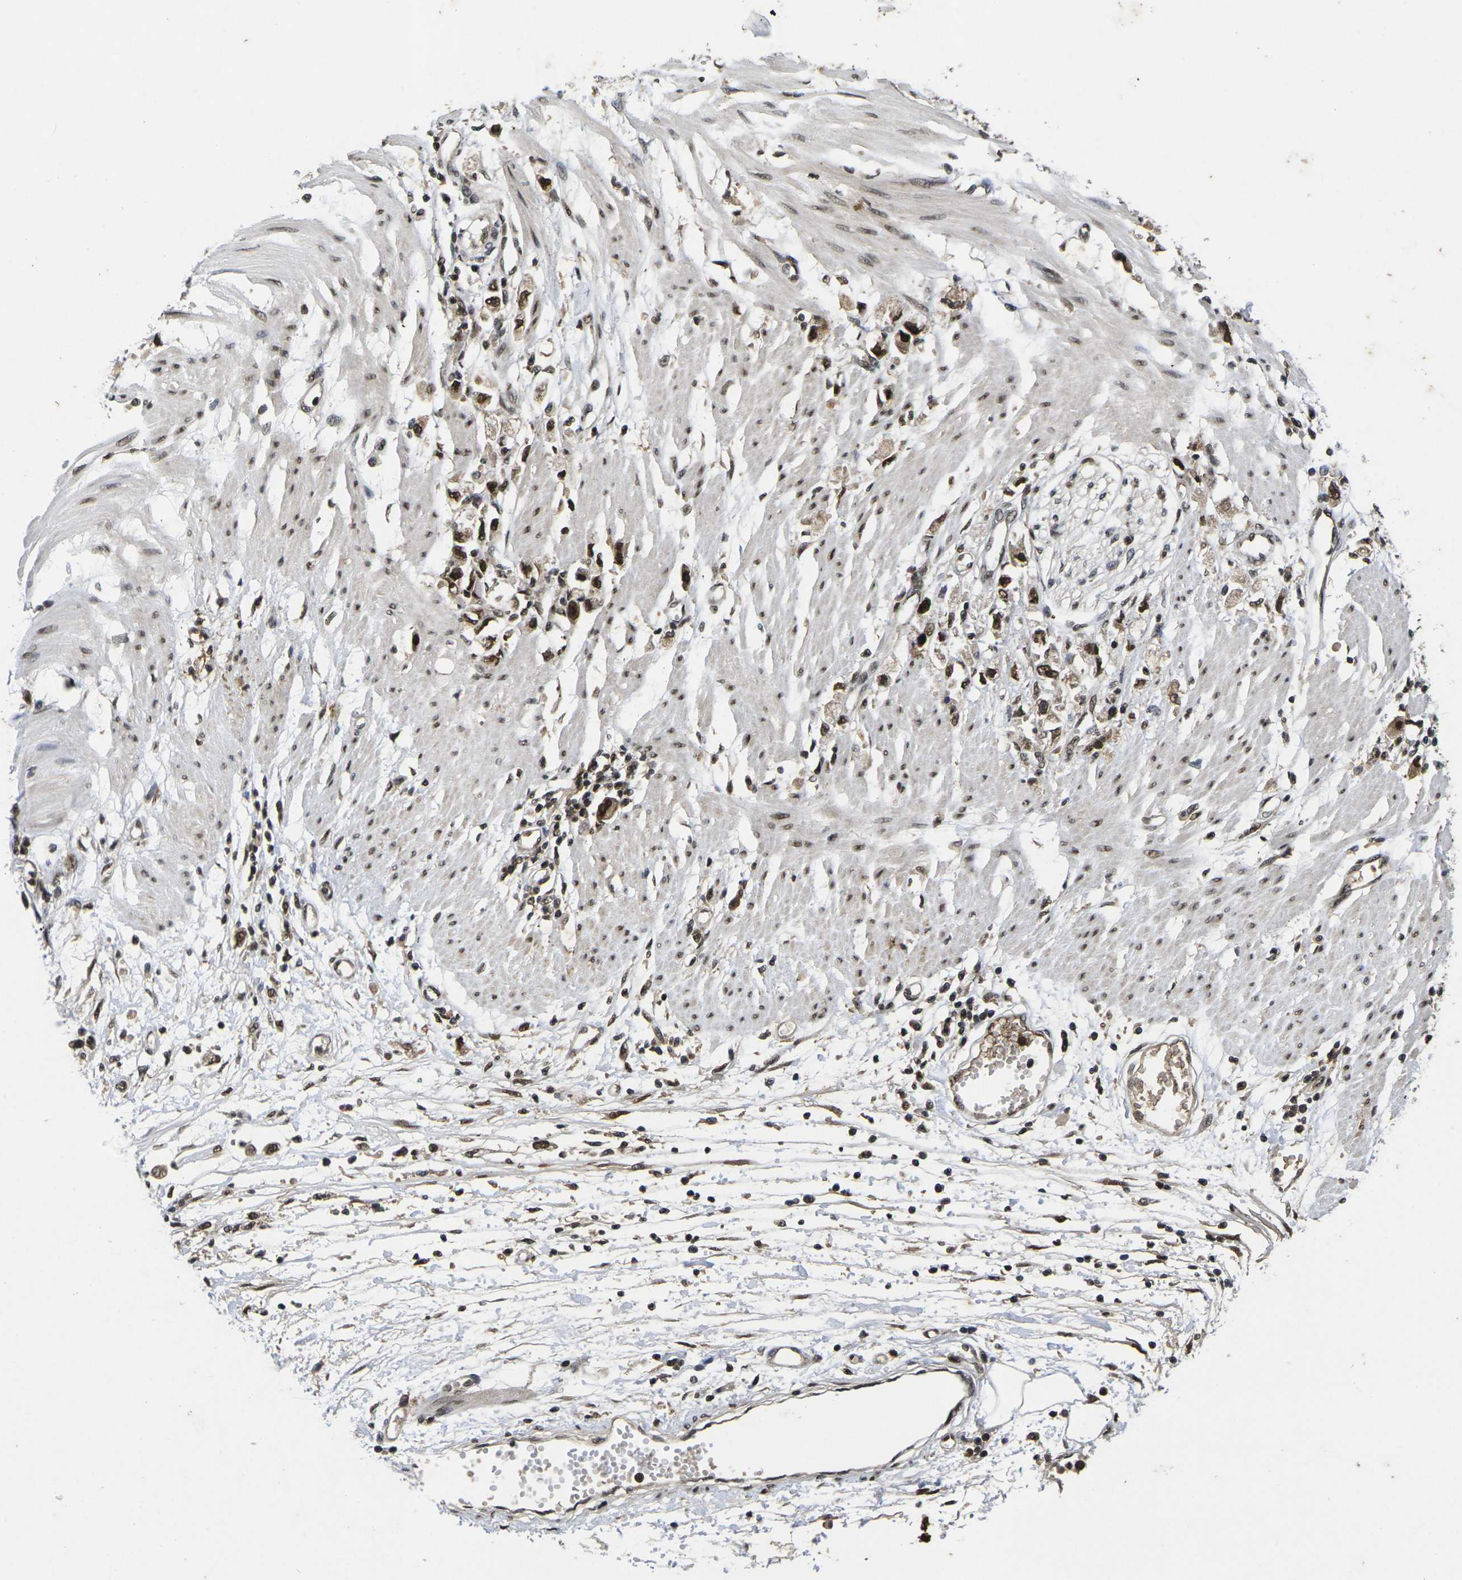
{"staining": {"intensity": "strong", "quantity": ">75%", "location": "nuclear"}, "tissue": "stomach cancer", "cell_type": "Tumor cells", "image_type": "cancer", "snomed": [{"axis": "morphology", "description": "Adenocarcinoma, NOS"}, {"axis": "topography", "description": "Stomach"}], "caption": "A brown stain highlights strong nuclear staining of a protein in human adenocarcinoma (stomach) tumor cells.", "gene": "GTF2E1", "patient": {"sex": "female", "age": 59}}